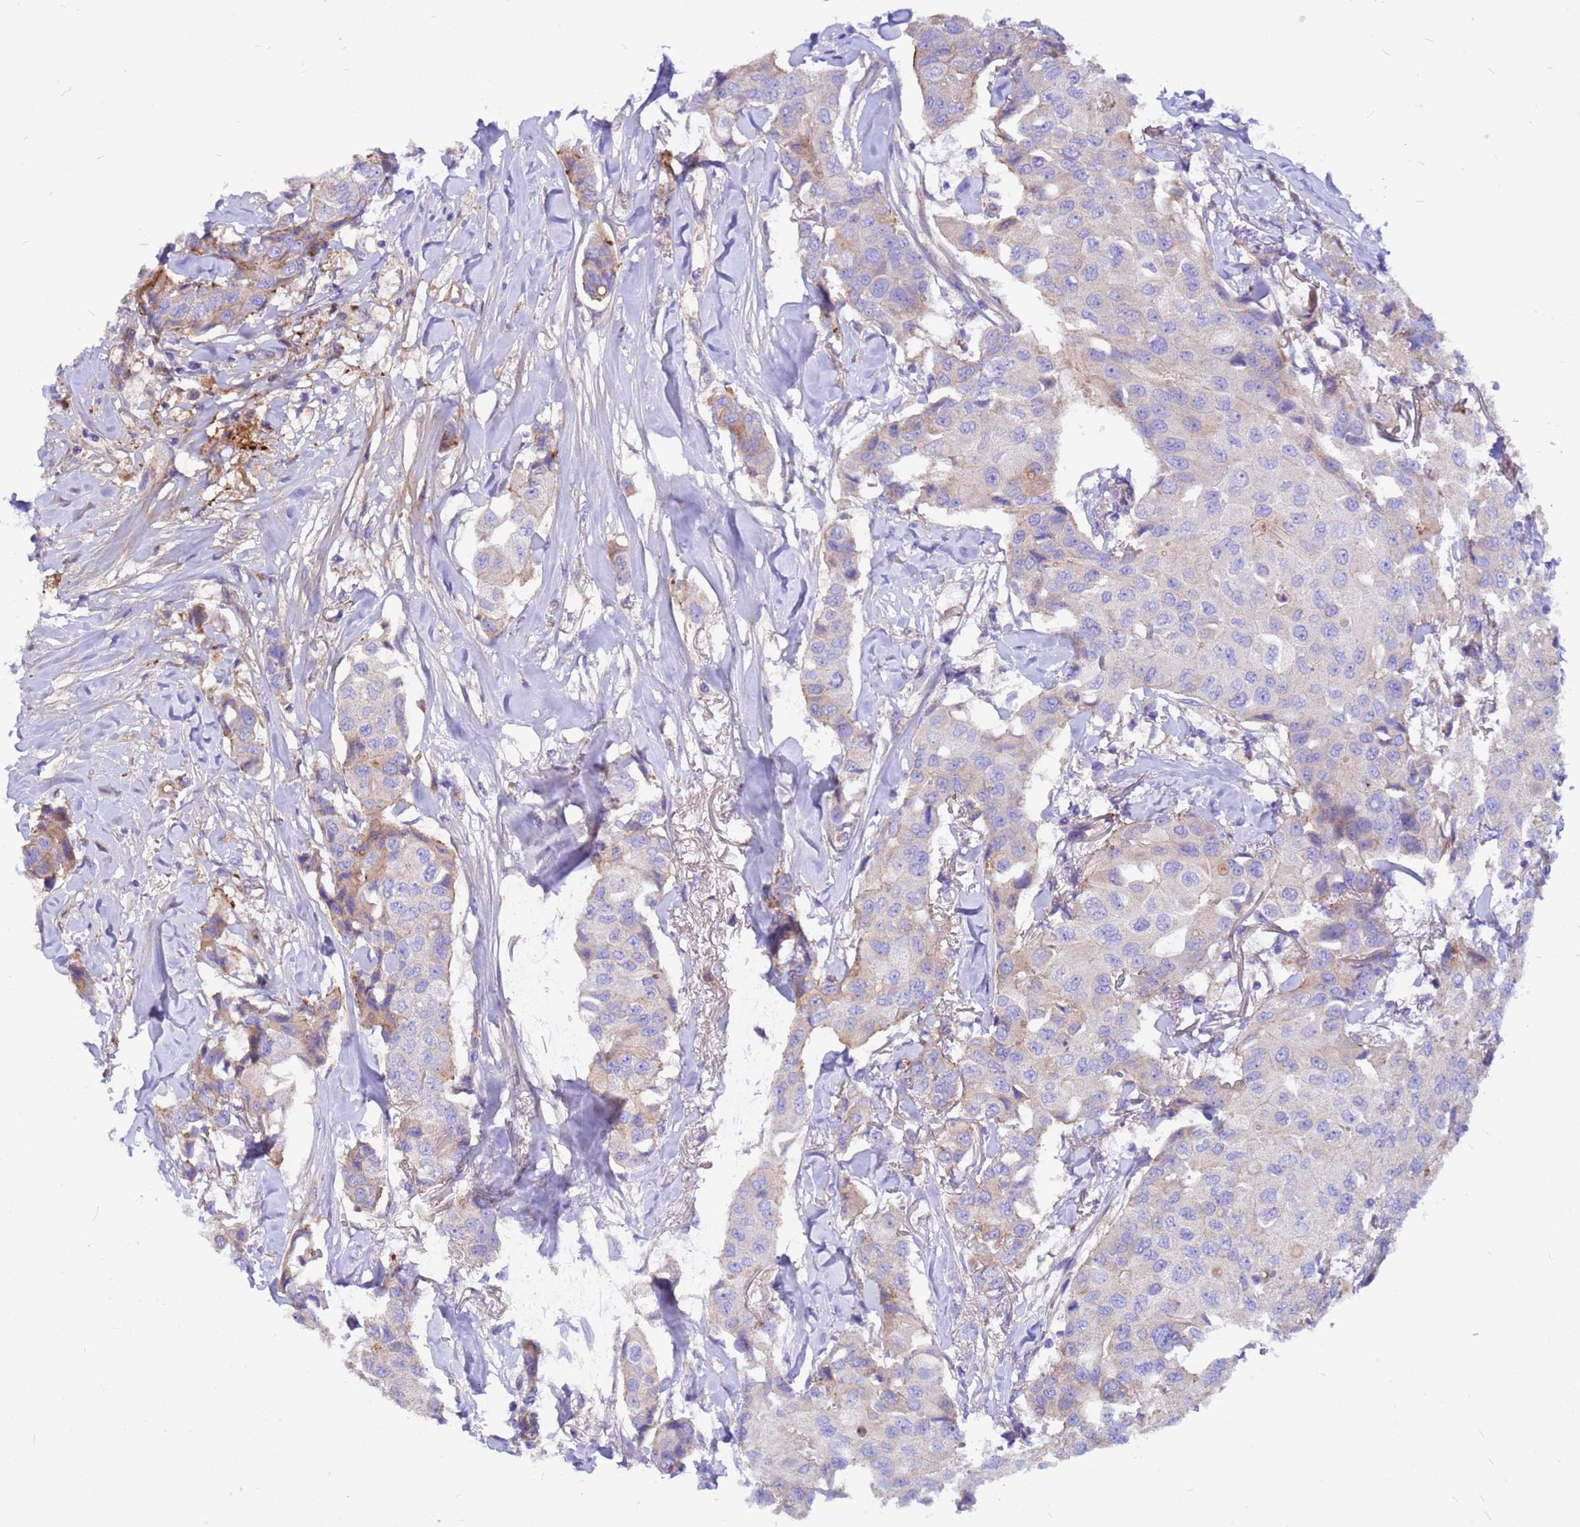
{"staining": {"intensity": "weak", "quantity": "<25%", "location": "cytoplasmic/membranous"}, "tissue": "breast cancer", "cell_type": "Tumor cells", "image_type": "cancer", "snomed": [{"axis": "morphology", "description": "Duct carcinoma"}, {"axis": "topography", "description": "Breast"}], "caption": "A photomicrograph of human breast cancer is negative for staining in tumor cells.", "gene": "CRHBP", "patient": {"sex": "female", "age": 80}}